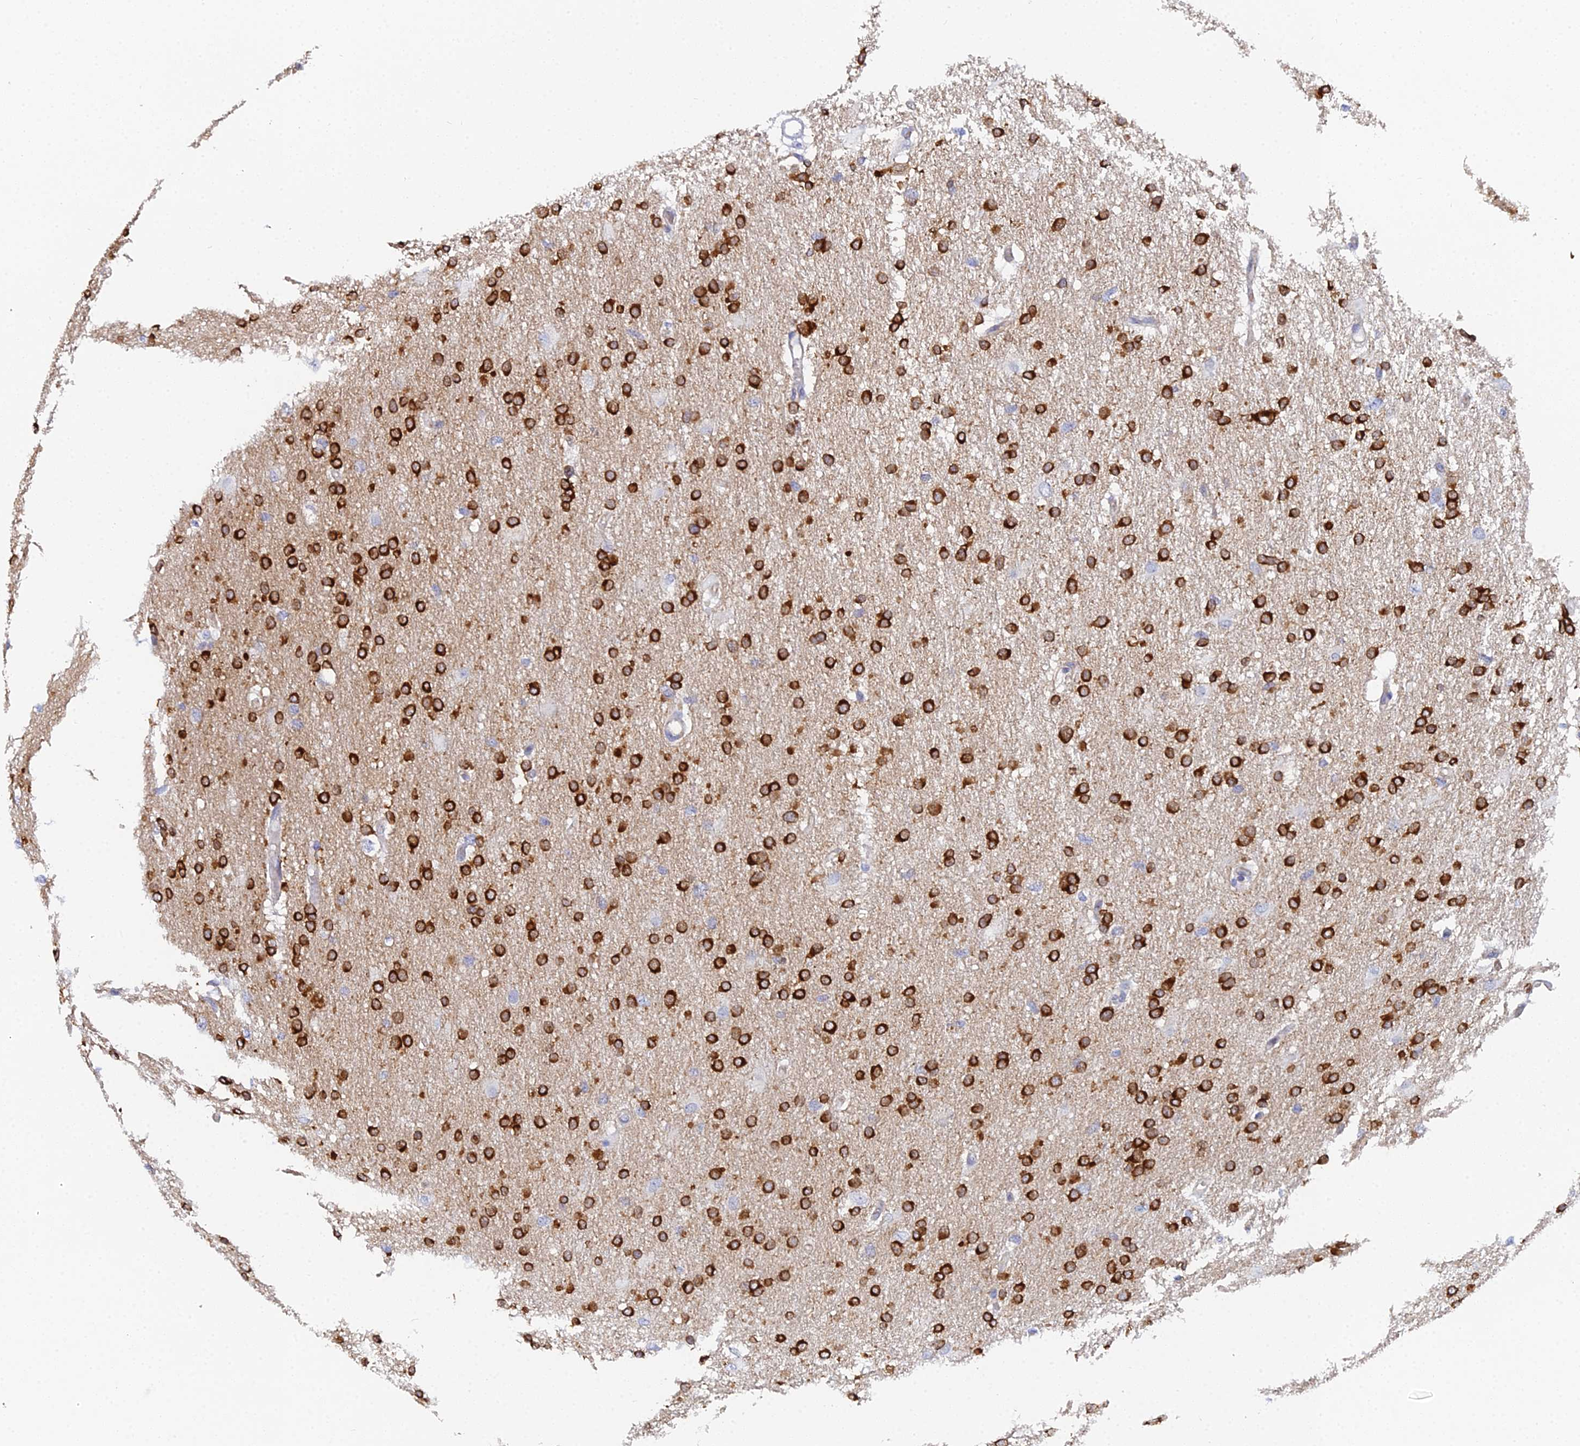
{"staining": {"intensity": "strong", "quantity": ">75%", "location": "cytoplasmic/membranous"}, "tissue": "glioma", "cell_type": "Tumor cells", "image_type": "cancer", "snomed": [{"axis": "morphology", "description": "Glioma, malignant, High grade"}, {"axis": "topography", "description": "Brain"}], "caption": "IHC (DAB) staining of glioma reveals strong cytoplasmic/membranous protein staining in approximately >75% of tumor cells.", "gene": "ENSG00000268674", "patient": {"sex": "male", "age": 77}}